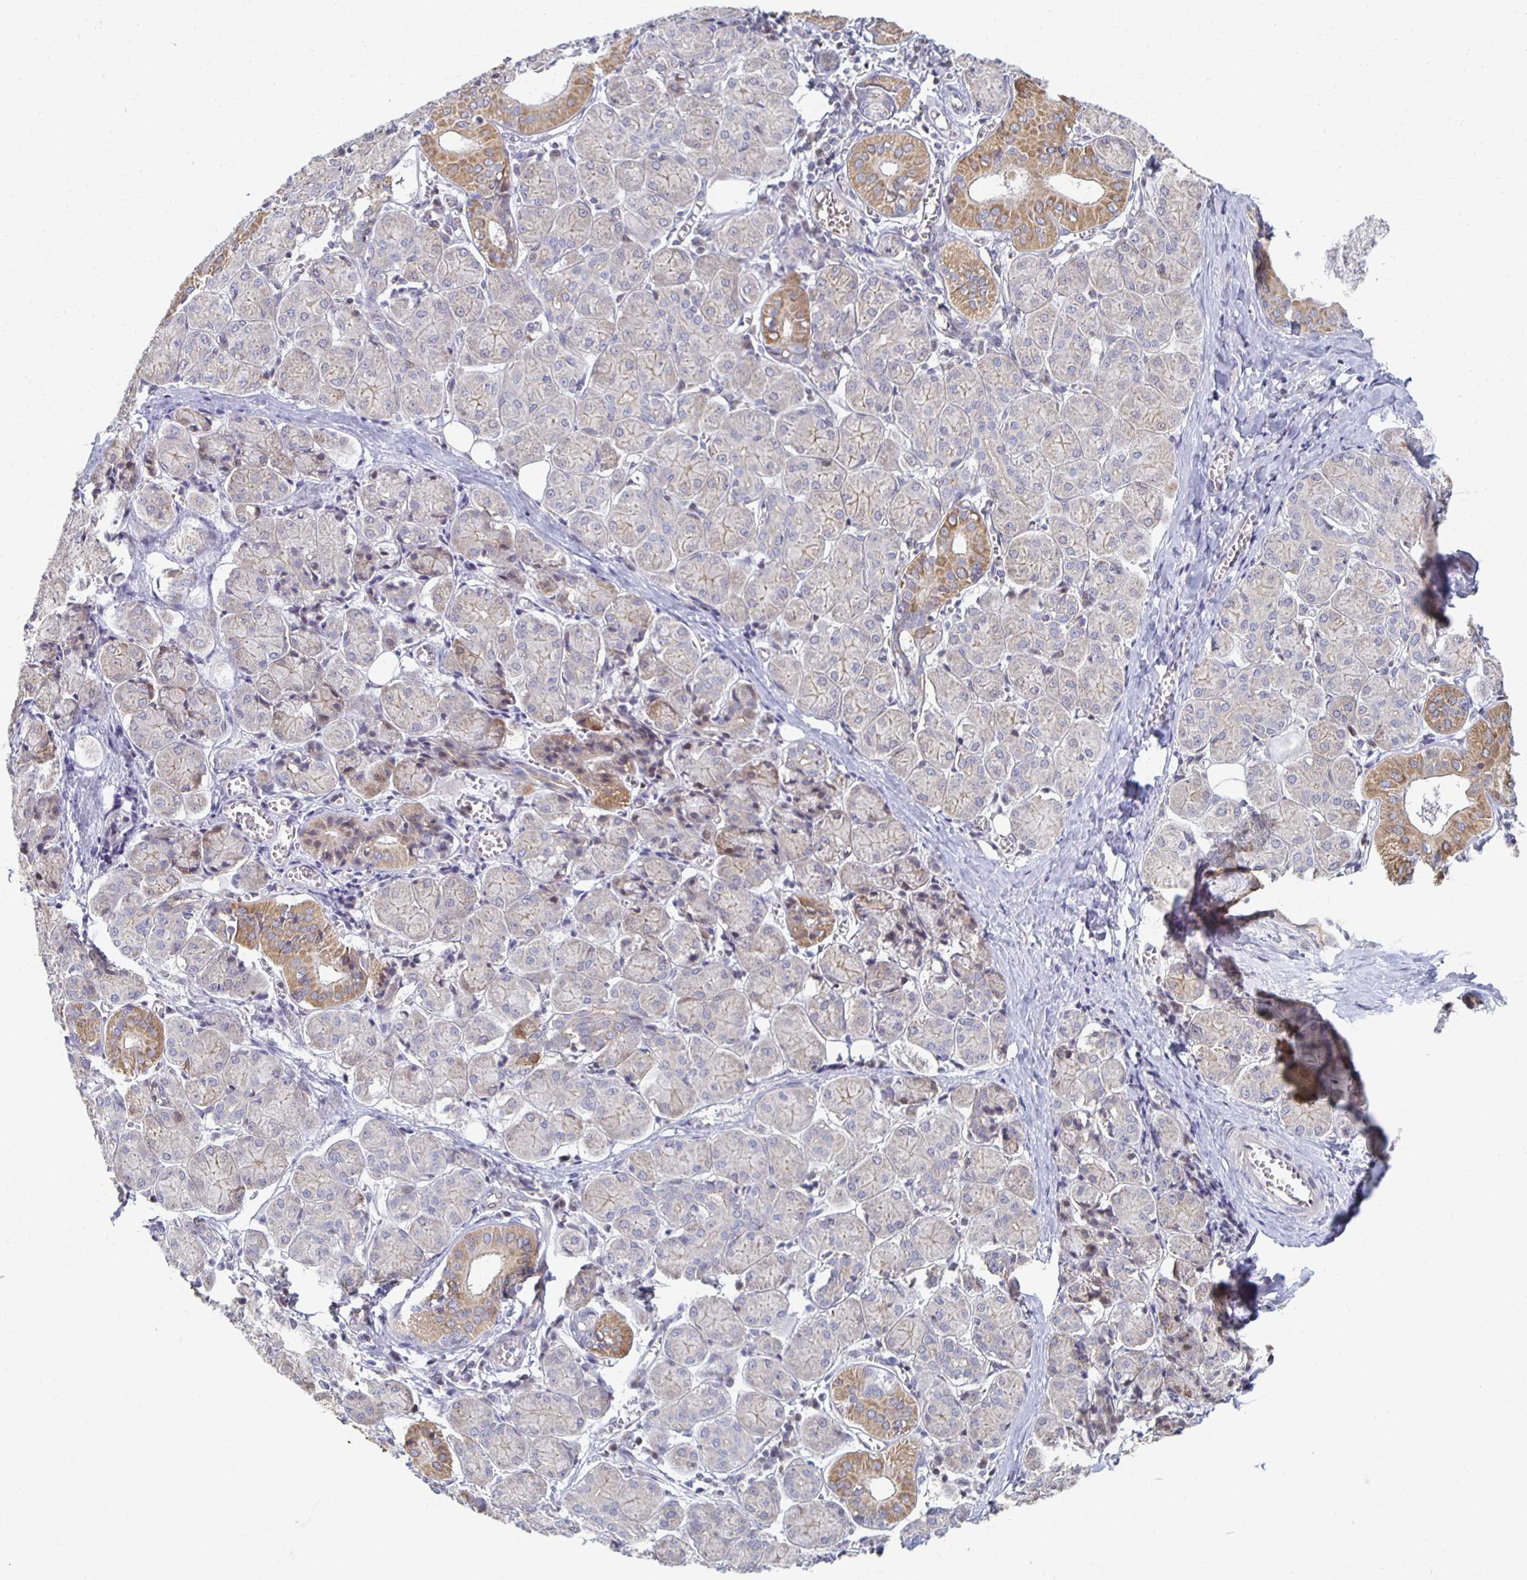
{"staining": {"intensity": "strong", "quantity": "25%-75%", "location": "cytoplasmic/membranous,nuclear"}, "tissue": "salivary gland", "cell_type": "Glandular cells", "image_type": "normal", "snomed": [{"axis": "morphology", "description": "Normal tissue, NOS"}, {"axis": "morphology", "description": "Inflammation, NOS"}, {"axis": "topography", "description": "Lymph node"}, {"axis": "topography", "description": "Salivary gland"}], "caption": "Immunohistochemistry (DAB) staining of normal human salivary gland shows strong cytoplasmic/membranous,nuclear protein positivity in approximately 25%-75% of glandular cells. The protein of interest is shown in brown color, while the nuclei are stained blue.", "gene": "HCFC1R1", "patient": {"sex": "male", "age": 3}}